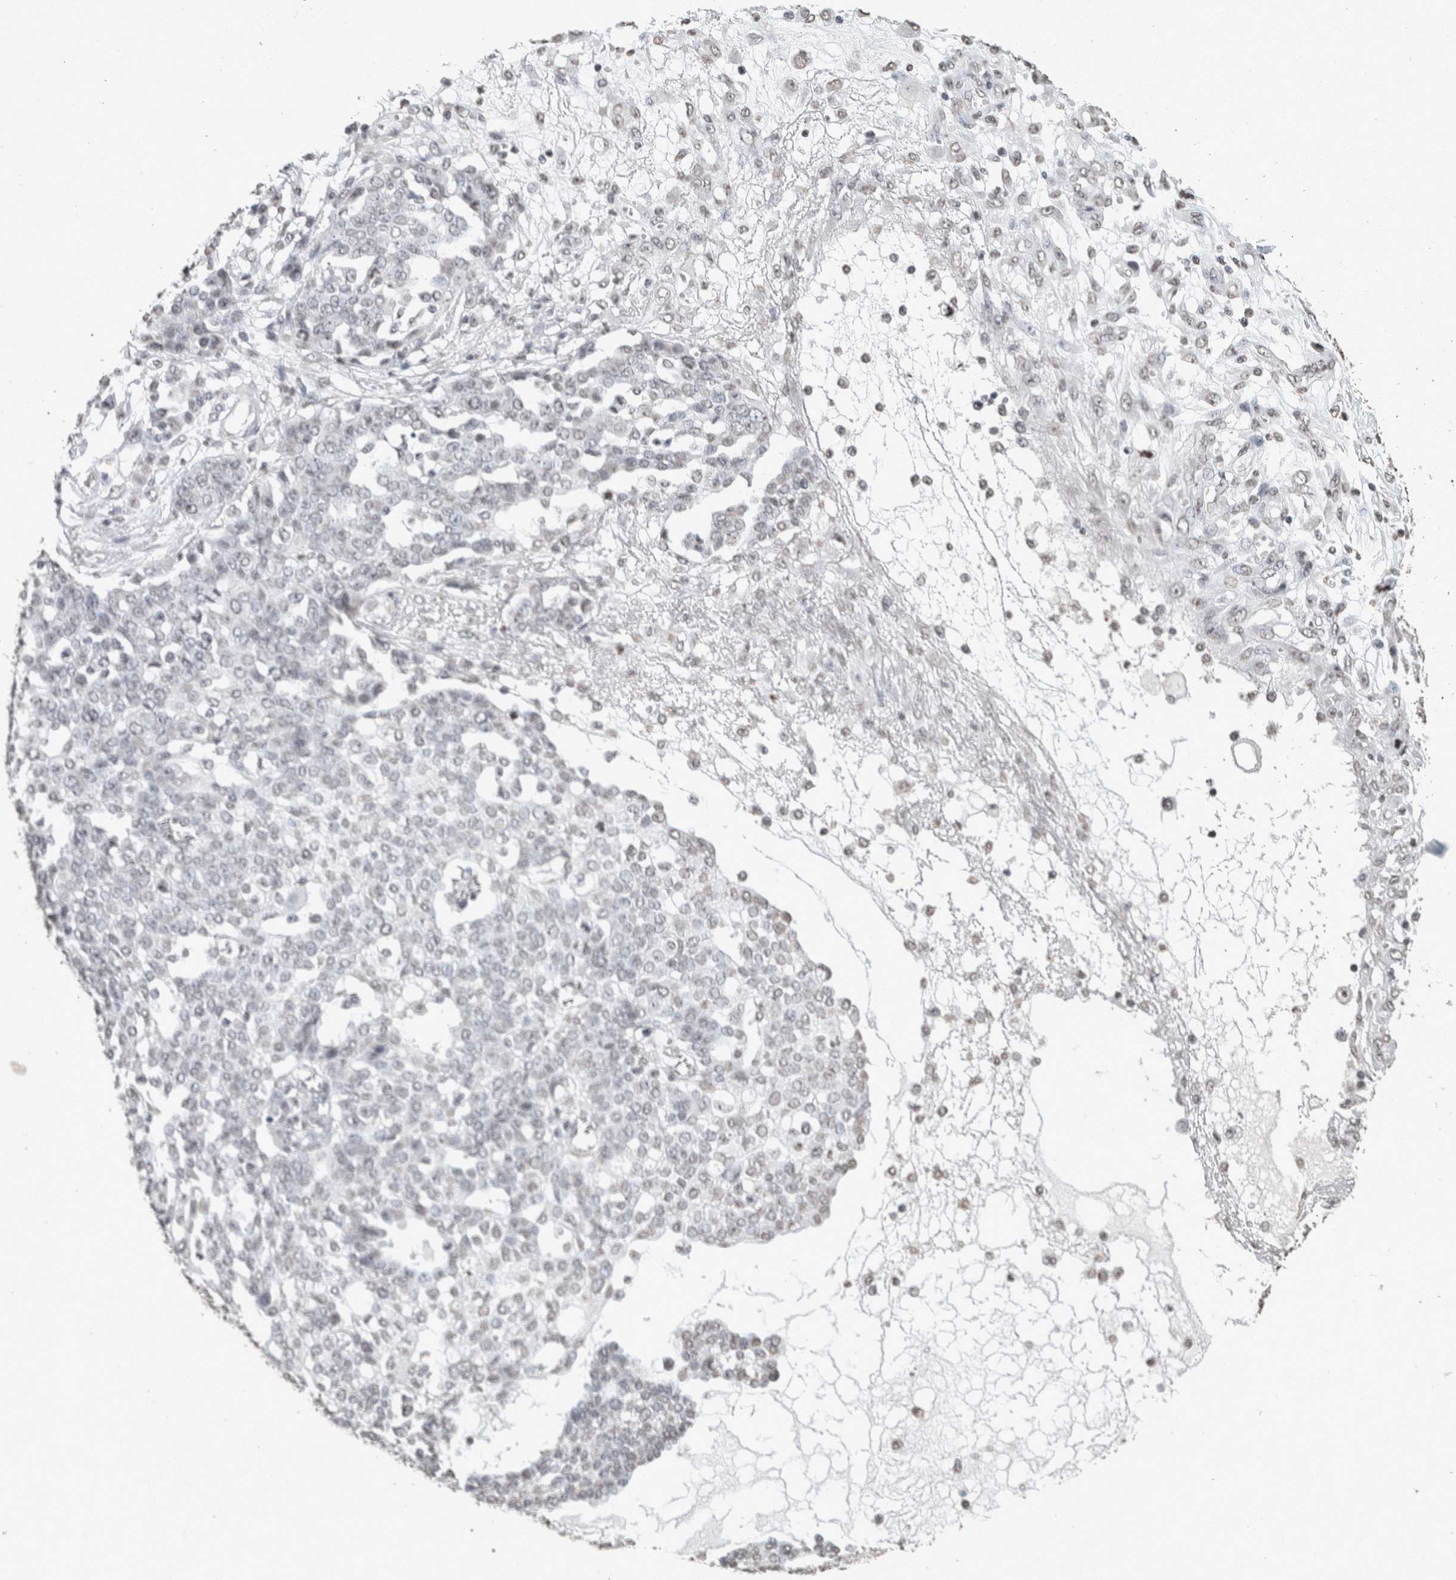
{"staining": {"intensity": "negative", "quantity": "none", "location": "none"}, "tissue": "ovarian cancer", "cell_type": "Tumor cells", "image_type": "cancer", "snomed": [{"axis": "morphology", "description": "Cystadenocarcinoma, serous, NOS"}, {"axis": "topography", "description": "Soft tissue"}, {"axis": "topography", "description": "Ovary"}], "caption": "Immunohistochemistry (IHC) of serous cystadenocarcinoma (ovarian) displays no staining in tumor cells.", "gene": "CNTN1", "patient": {"sex": "female", "age": 57}}